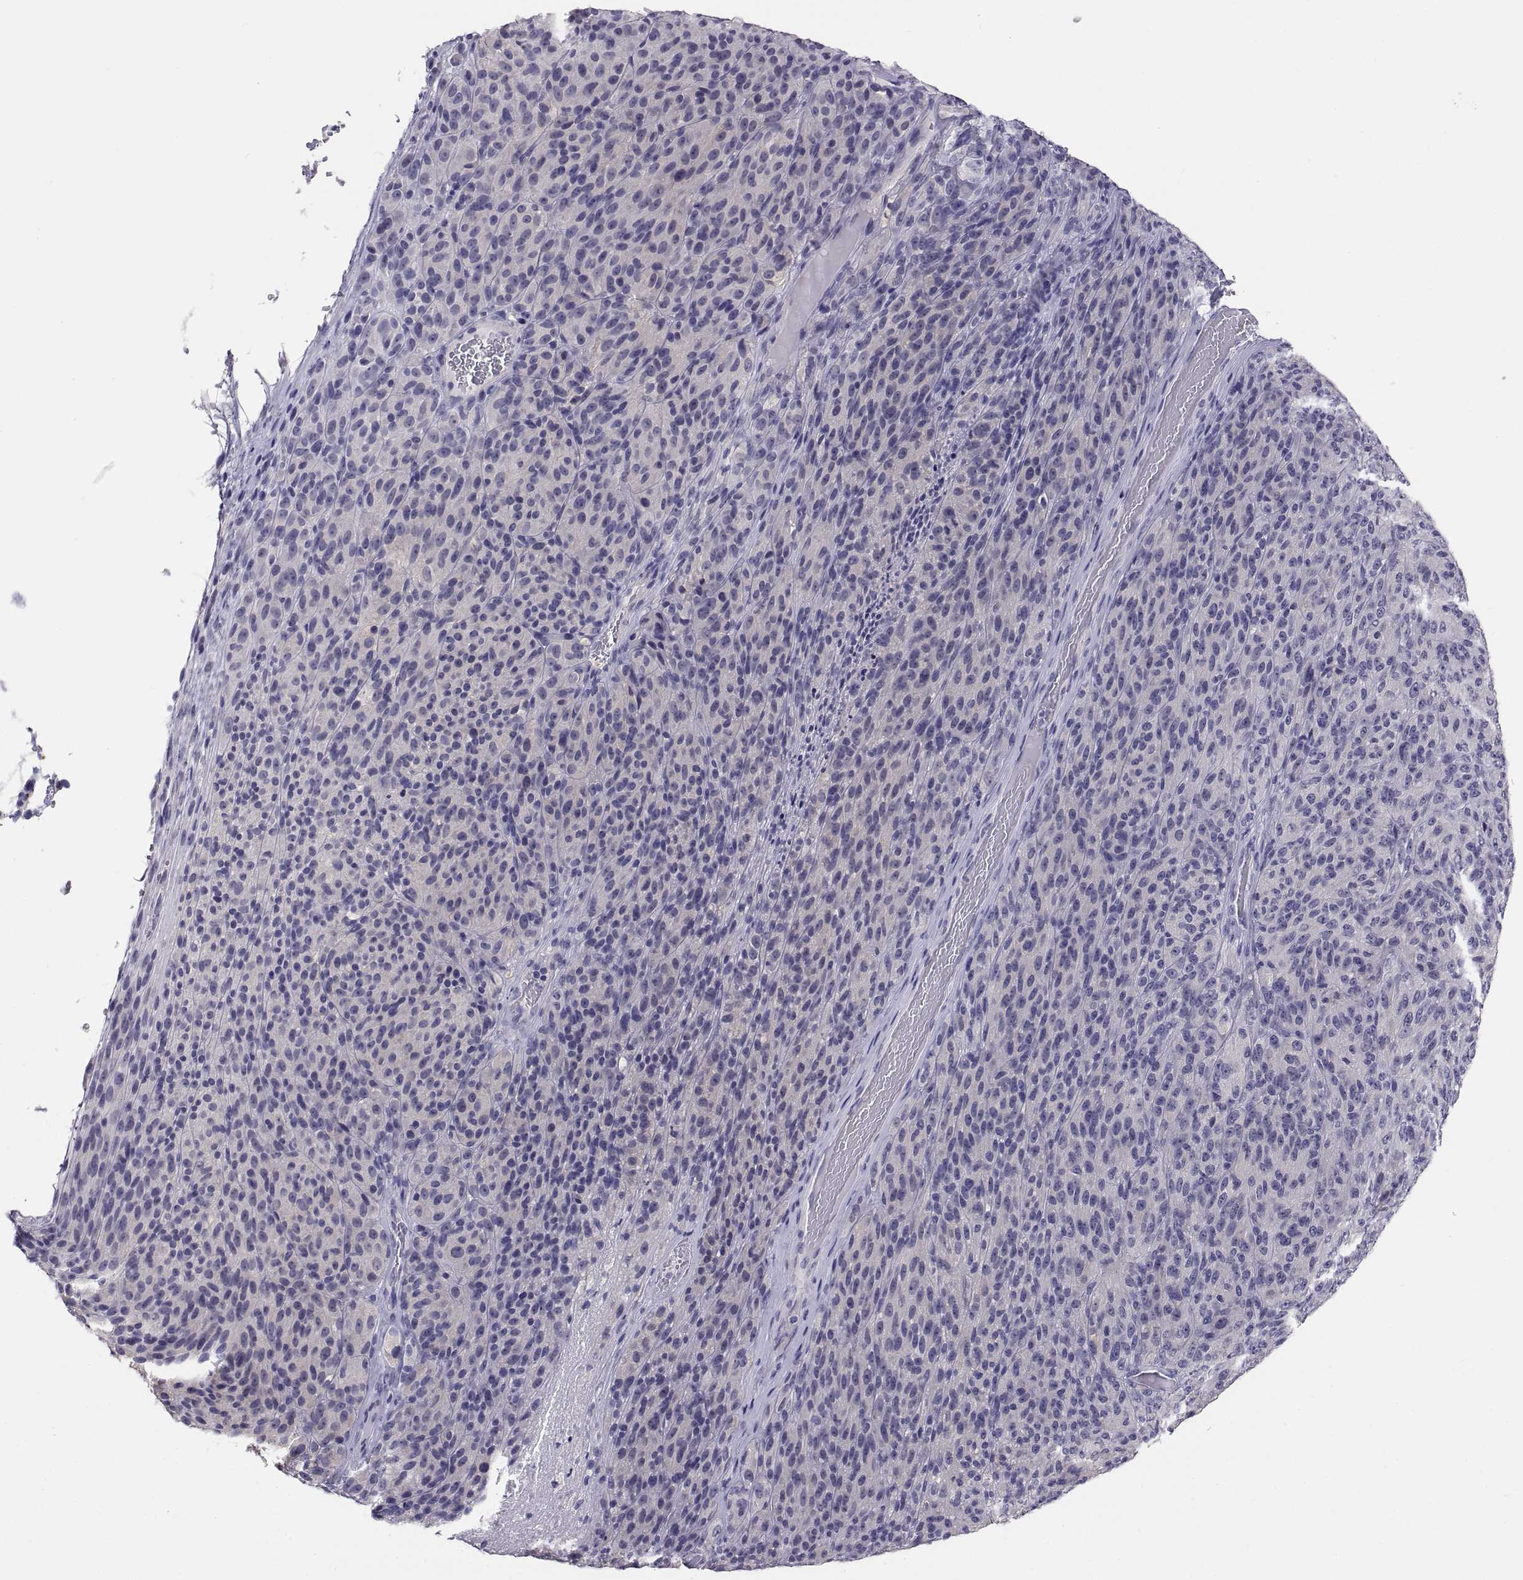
{"staining": {"intensity": "negative", "quantity": "none", "location": "none"}, "tissue": "melanoma", "cell_type": "Tumor cells", "image_type": "cancer", "snomed": [{"axis": "morphology", "description": "Malignant melanoma, Metastatic site"}, {"axis": "topography", "description": "Brain"}], "caption": "Human malignant melanoma (metastatic site) stained for a protein using IHC demonstrates no staining in tumor cells.", "gene": "STRC", "patient": {"sex": "female", "age": 56}}